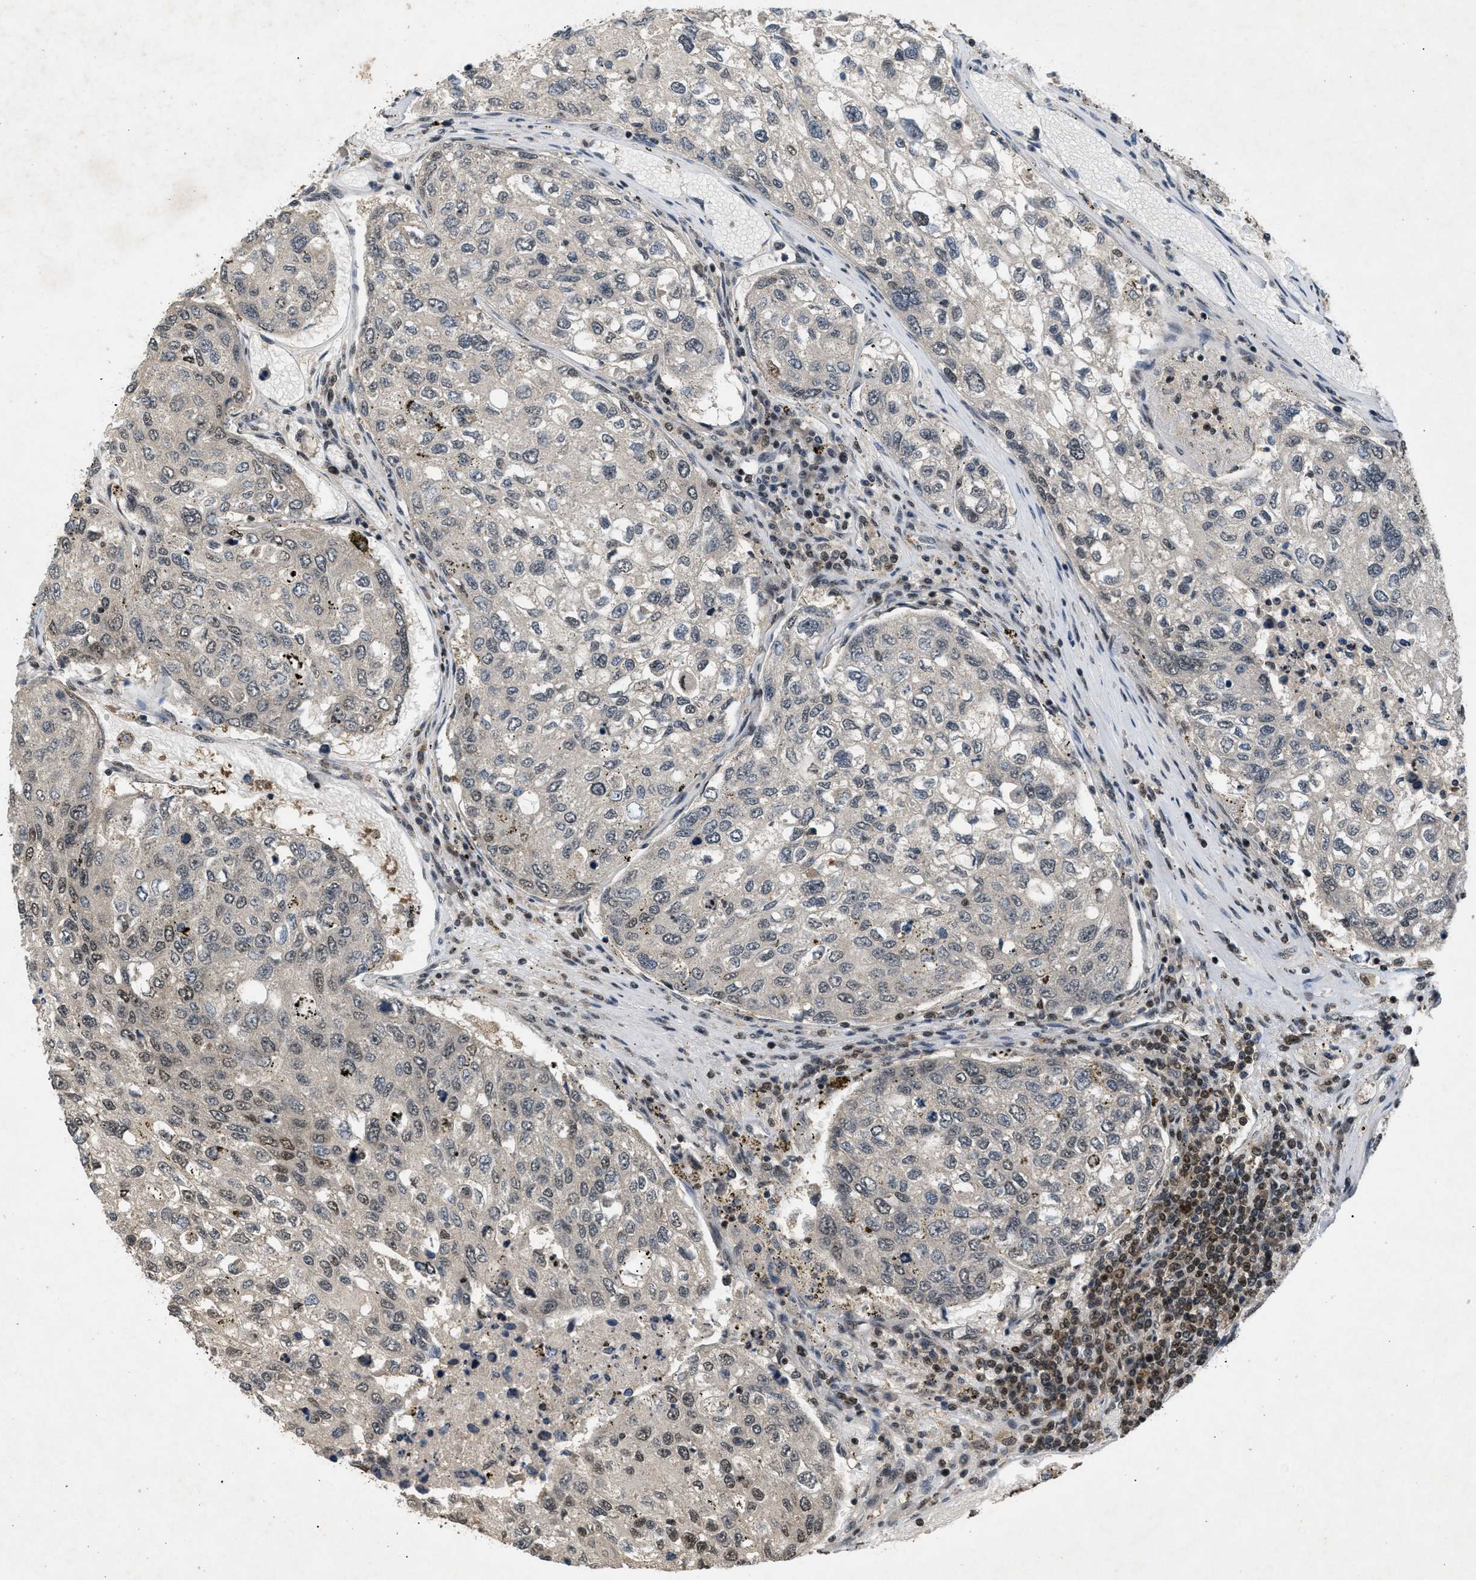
{"staining": {"intensity": "moderate", "quantity": "25%-75%", "location": "nuclear"}, "tissue": "urothelial cancer", "cell_type": "Tumor cells", "image_type": "cancer", "snomed": [{"axis": "morphology", "description": "Urothelial carcinoma, High grade"}, {"axis": "topography", "description": "Lymph node"}, {"axis": "topography", "description": "Urinary bladder"}], "caption": "This is a histology image of IHC staining of urothelial cancer, which shows moderate expression in the nuclear of tumor cells.", "gene": "RBM5", "patient": {"sex": "male", "age": 51}}